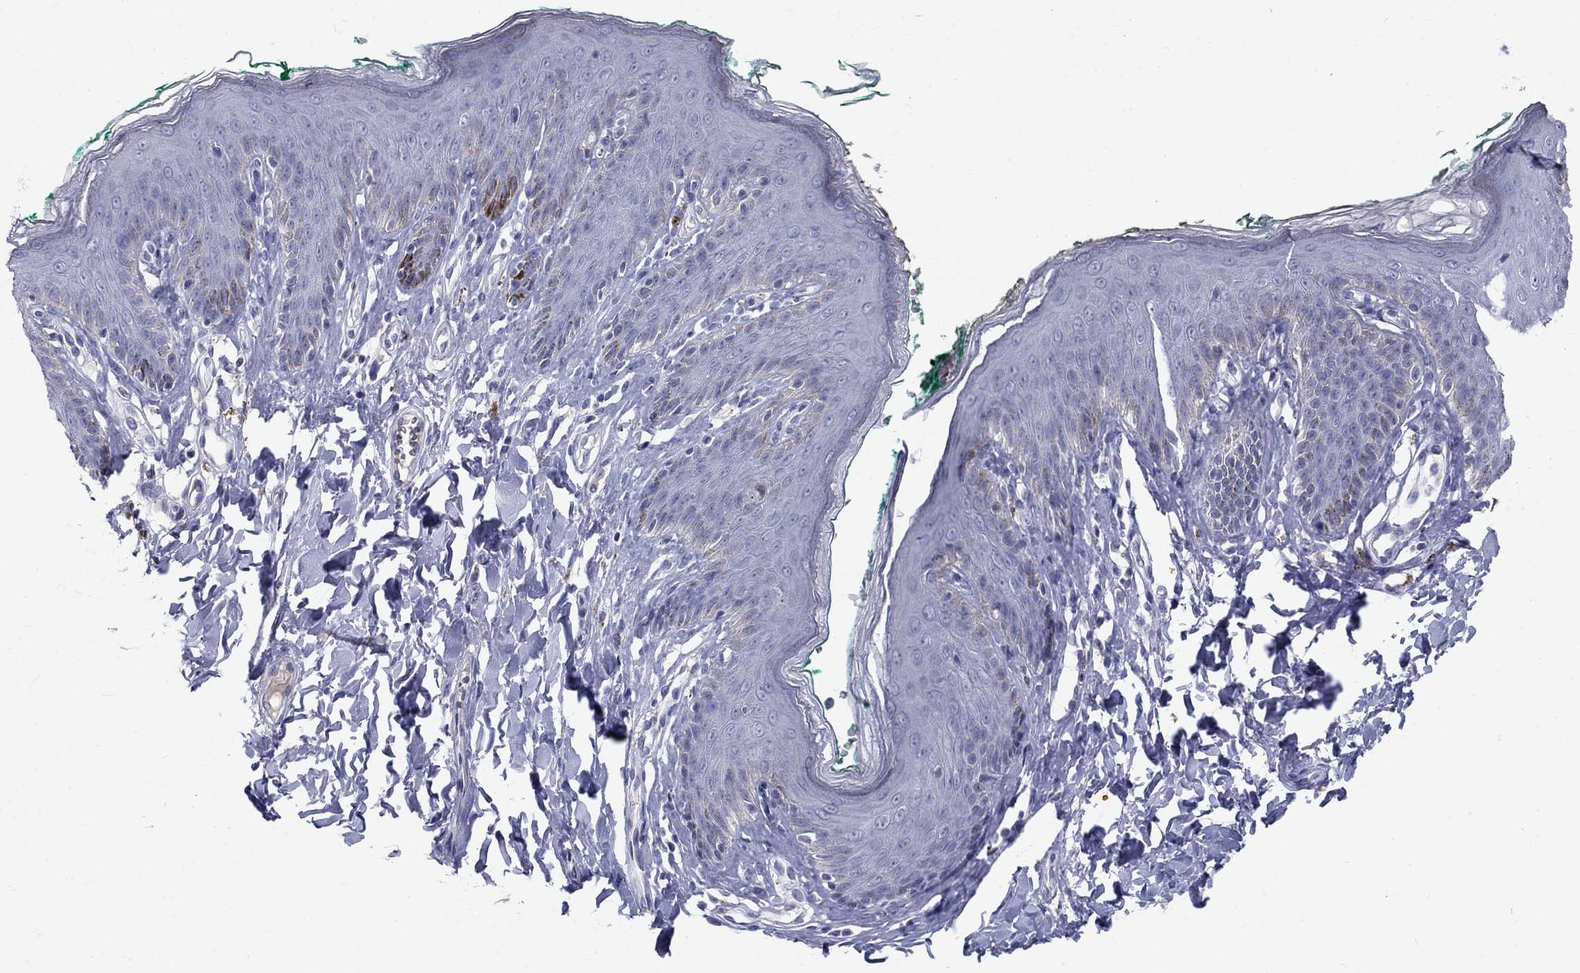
{"staining": {"intensity": "negative", "quantity": "none", "location": "none"}, "tissue": "skin", "cell_type": "Epidermal cells", "image_type": "normal", "snomed": [{"axis": "morphology", "description": "Normal tissue, NOS"}, {"axis": "topography", "description": "Vulva"}], "caption": "Epidermal cells are negative for brown protein staining in unremarkable skin. Nuclei are stained in blue.", "gene": "PTH1R", "patient": {"sex": "female", "age": 66}}